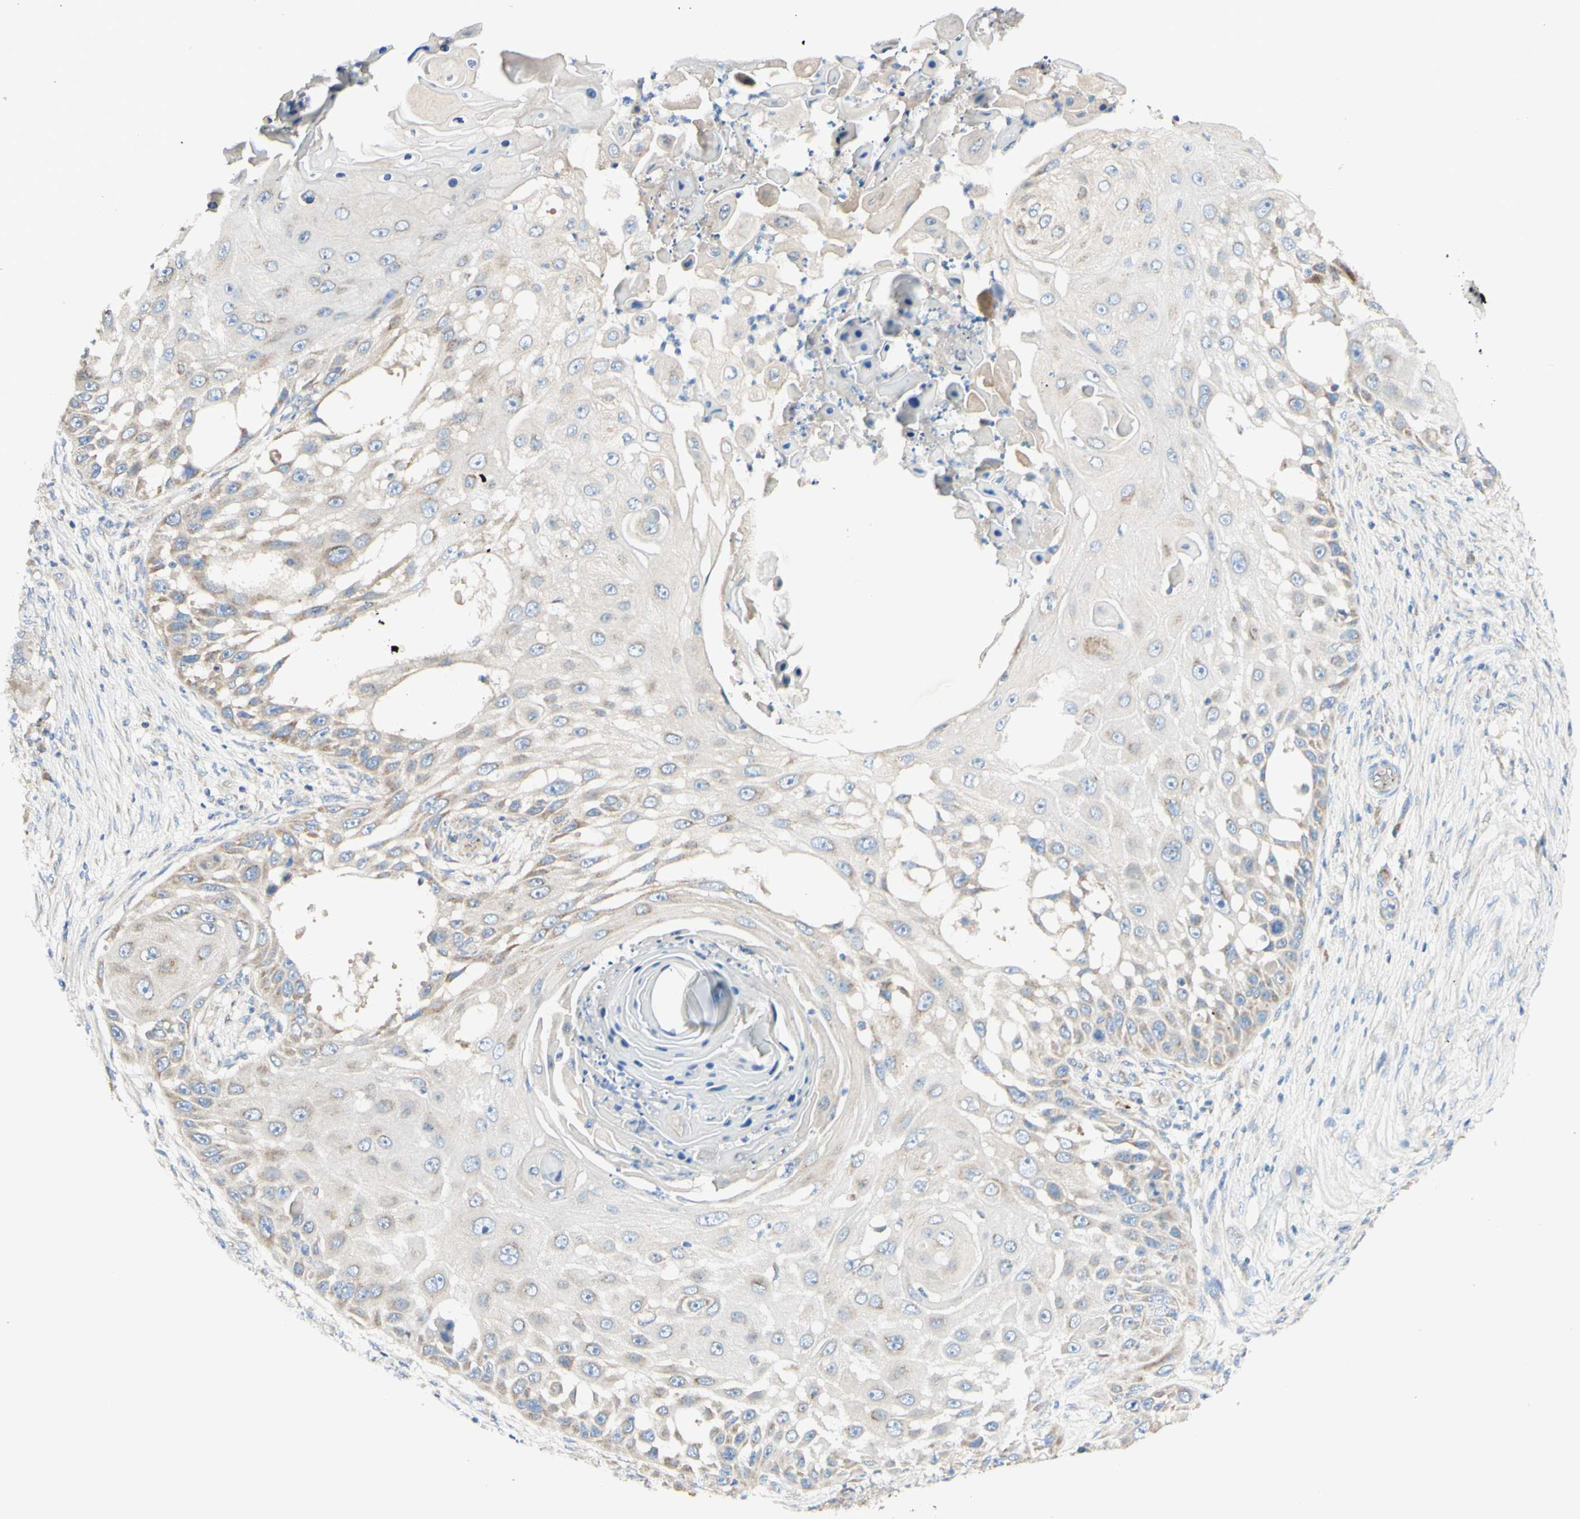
{"staining": {"intensity": "moderate", "quantity": "25%-75%", "location": "cytoplasmic/membranous"}, "tissue": "skin cancer", "cell_type": "Tumor cells", "image_type": "cancer", "snomed": [{"axis": "morphology", "description": "Squamous cell carcinoma, NOS"}, {"axis": "topography", "description": "Skin"}], "caption": "Tumor cells exhibit medium levels of moderate cytoplasmic/membranous expression in approximately 25%-75% of cells in human skin cancer (squamous cell carcinoma).", "gene": "ARMC10", "patient": {"sex": "female", "age": 44}}